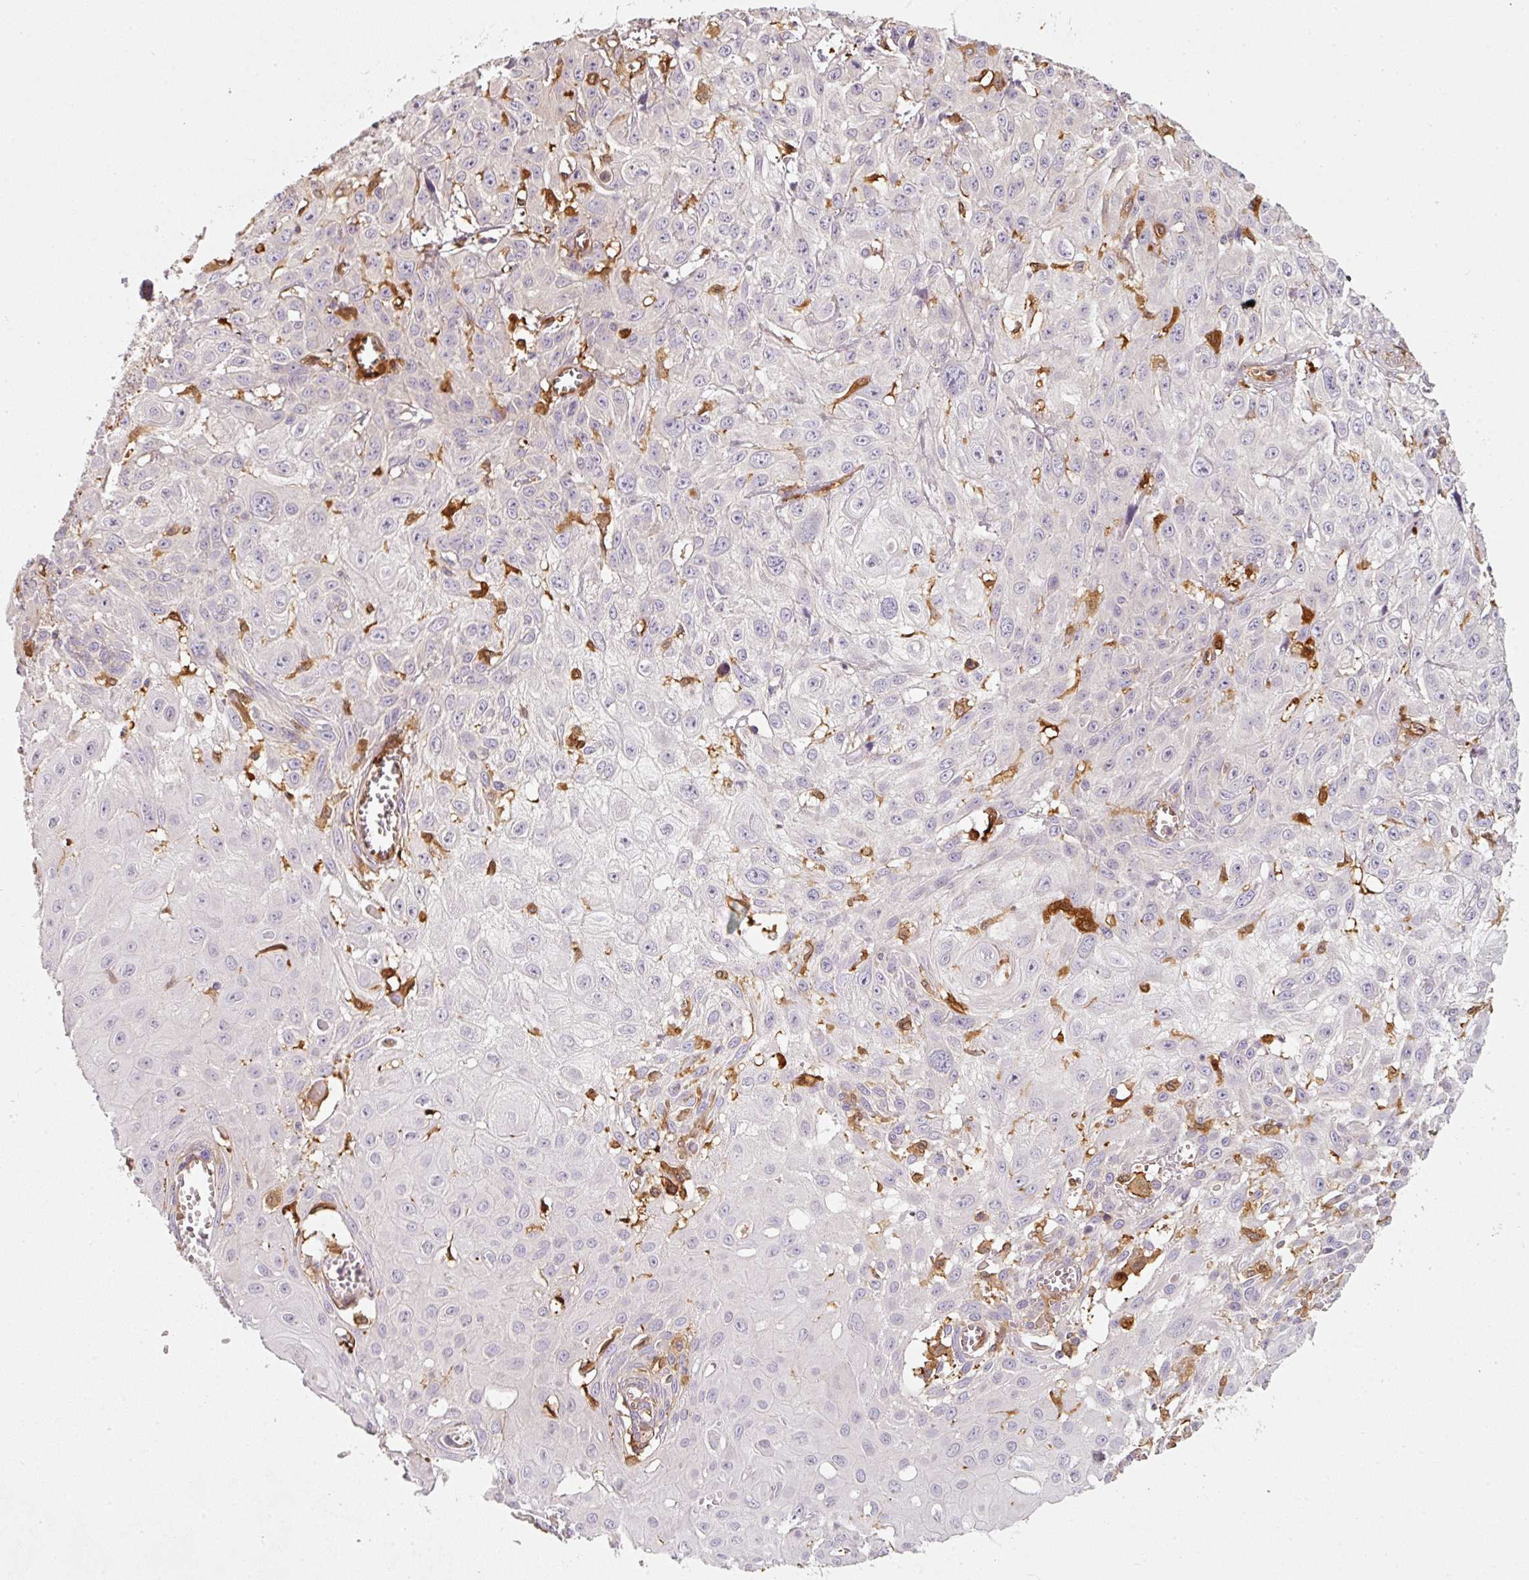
{"staining": {"intensity": "negative", "quantity": "none", "location": "none"}, "tissue": "skin cancer", "cell_type": "Tumor cells", "image_type": "cancer", "snomed": [{"axis": "morphology", "description": "Squamous cell carcinoma, NOS"}, {"axis": "topography", "description": "Skin"}, {"axis": "topography", "description": "Vulva"}], "caption": "There is no significant expression in tumor cells of squamous cell carcinoma (skin).", "gene": "IQGAP2", "patient": {"sex": "female", "age": 71}}